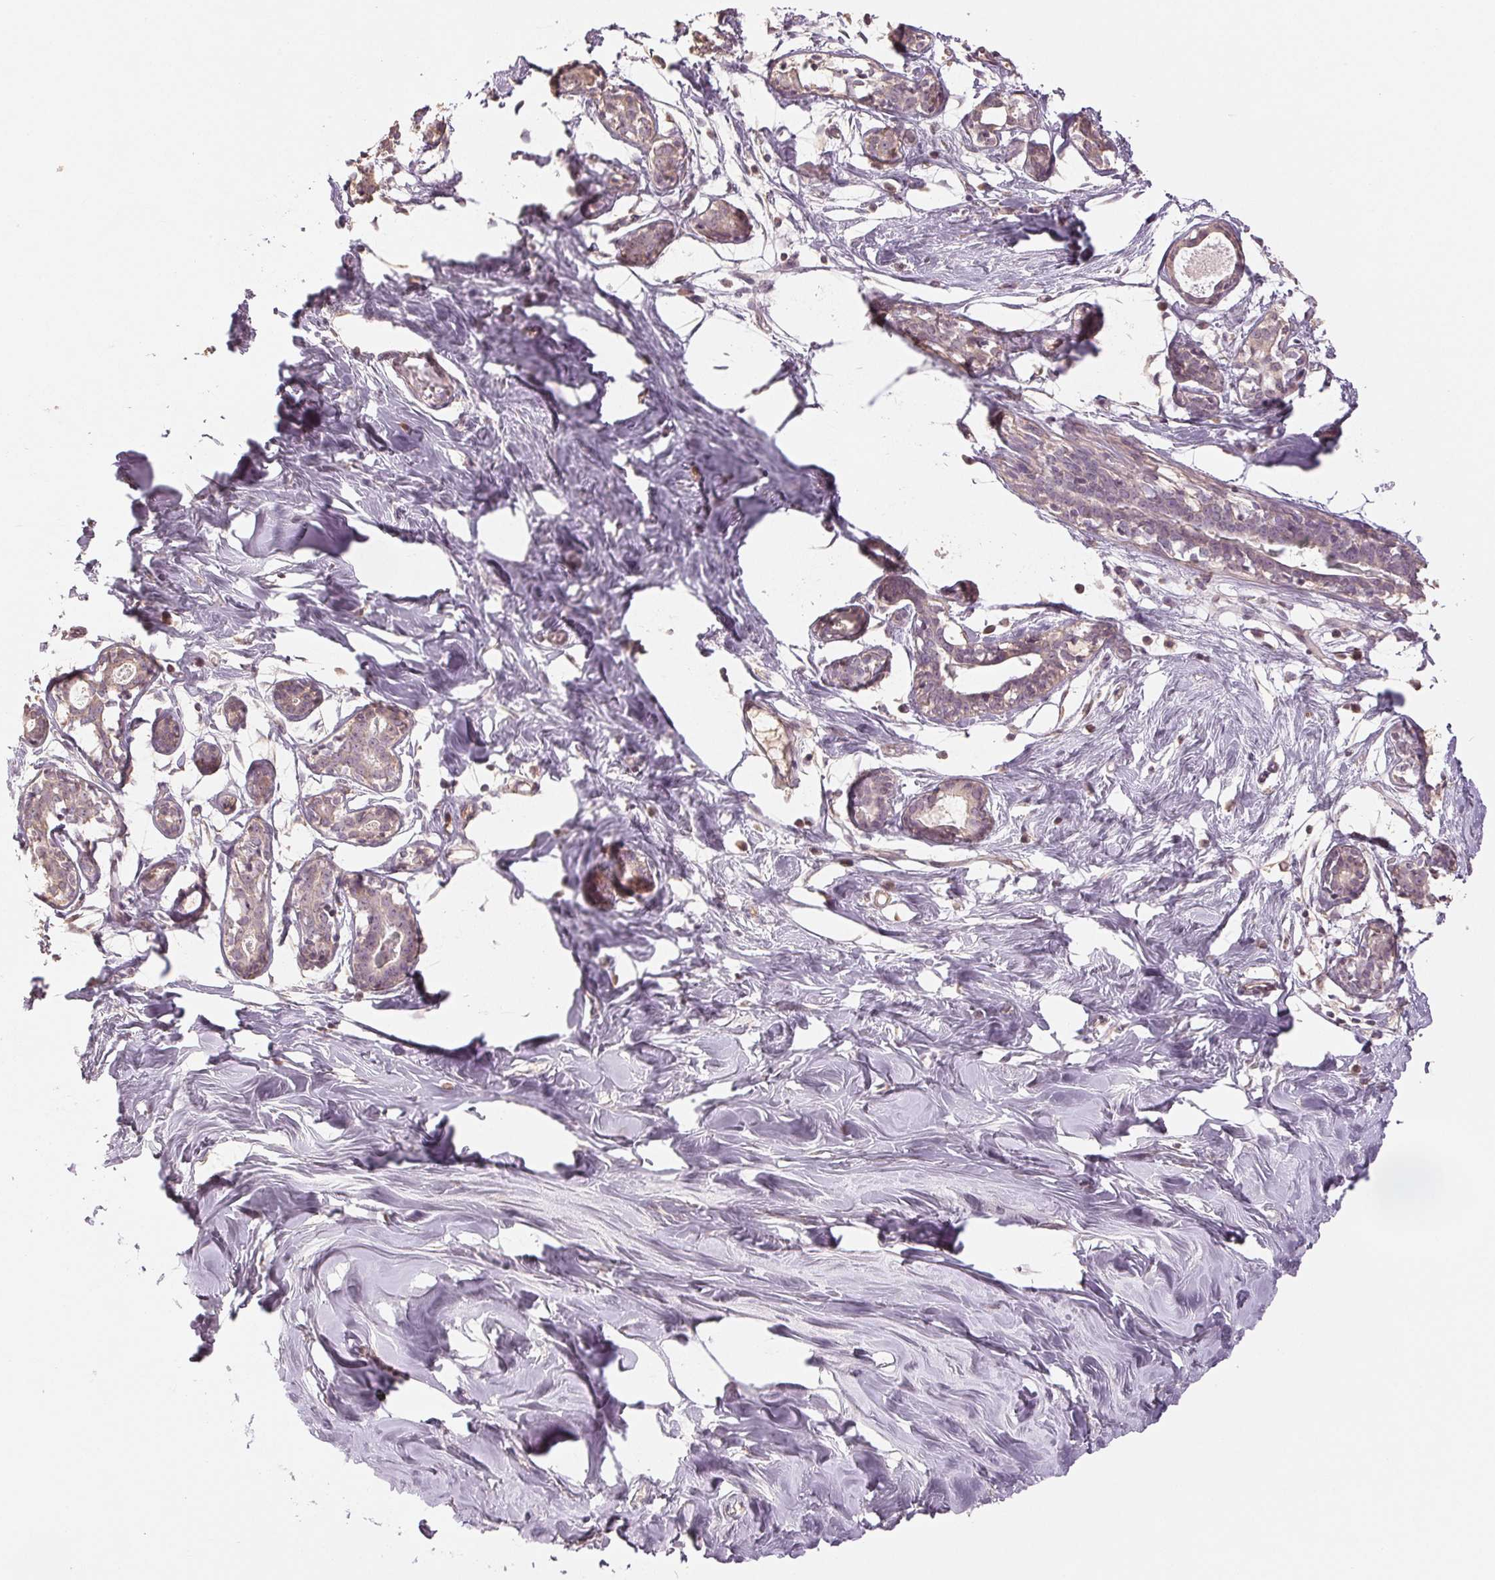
{"staining": {"intensity": "negative", "quantity": "none", "location": "none"}, "tissue": "breast", "cell_type": "Adipocytes", "image_type": "normal", "snomed": [{"axis": "morphology", "description": "Normal tissue, NOS"}, {"axis": "topography", "description": "Breast"}], "caption": "DAB (3,3'-diaminobenzidine) immunohistochemical staining of benign breast displays no significant staining in adipocytes.", "gene": "COX14", "patient": {"sex": "female", "age": 27}}